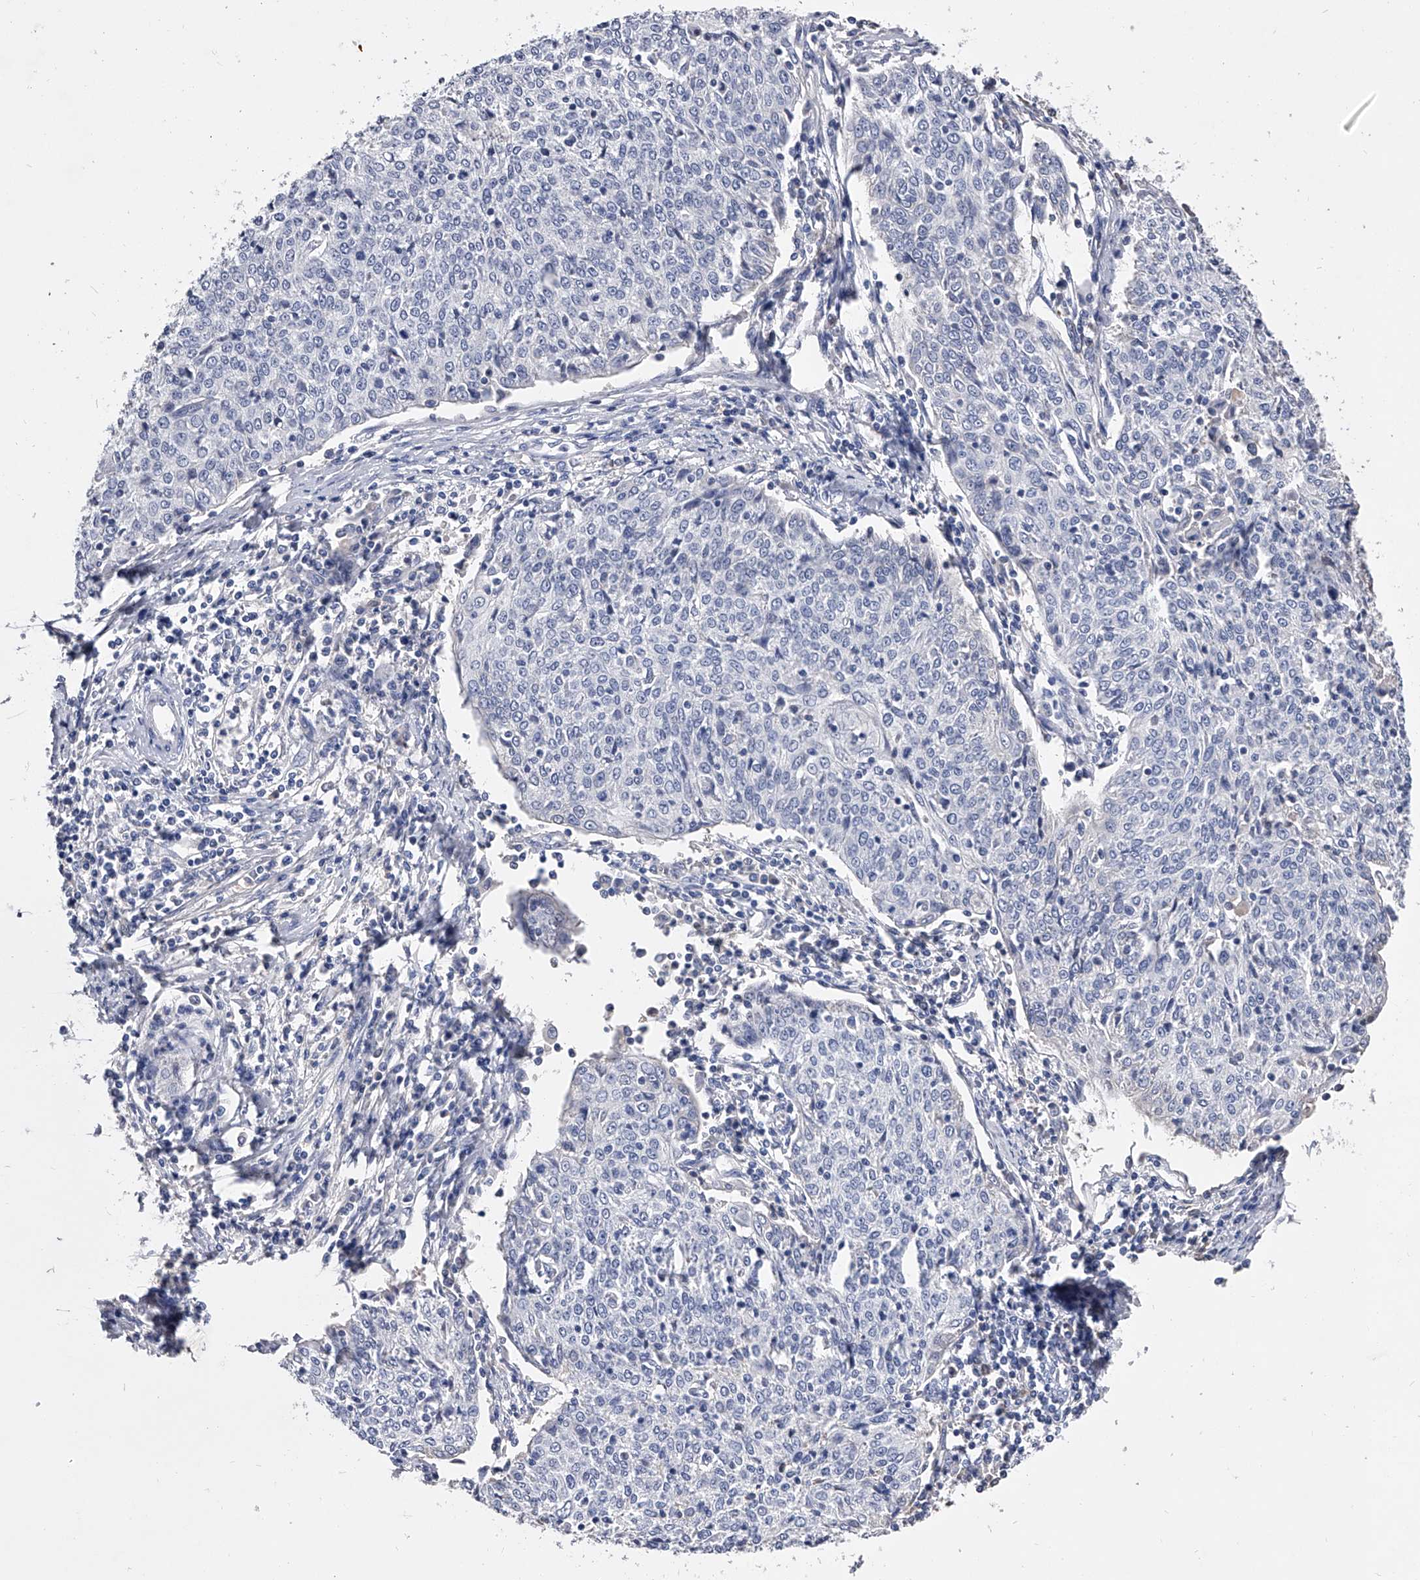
{"staining": {"intensity": "negative", "quantity": "none", "location": "none"}, "tissue": "cervical cancer", "cell_type": "Tumor cells", "image_type": "cancer", "snomed": [{"axis": "morphology", "description": "Squamous cell carcinoma, NOS"}, {"axis": "topography", "description": "Cervix"}], "caption": "High power microscopy image of an immunohistochemistry (IHC) micrograph of cervical cancer (squamous cell carcinoma), revealing no significant staining in tumor cells.", "gene": "EFCAB7", "patient": {"sex": "female", "age": 48}}